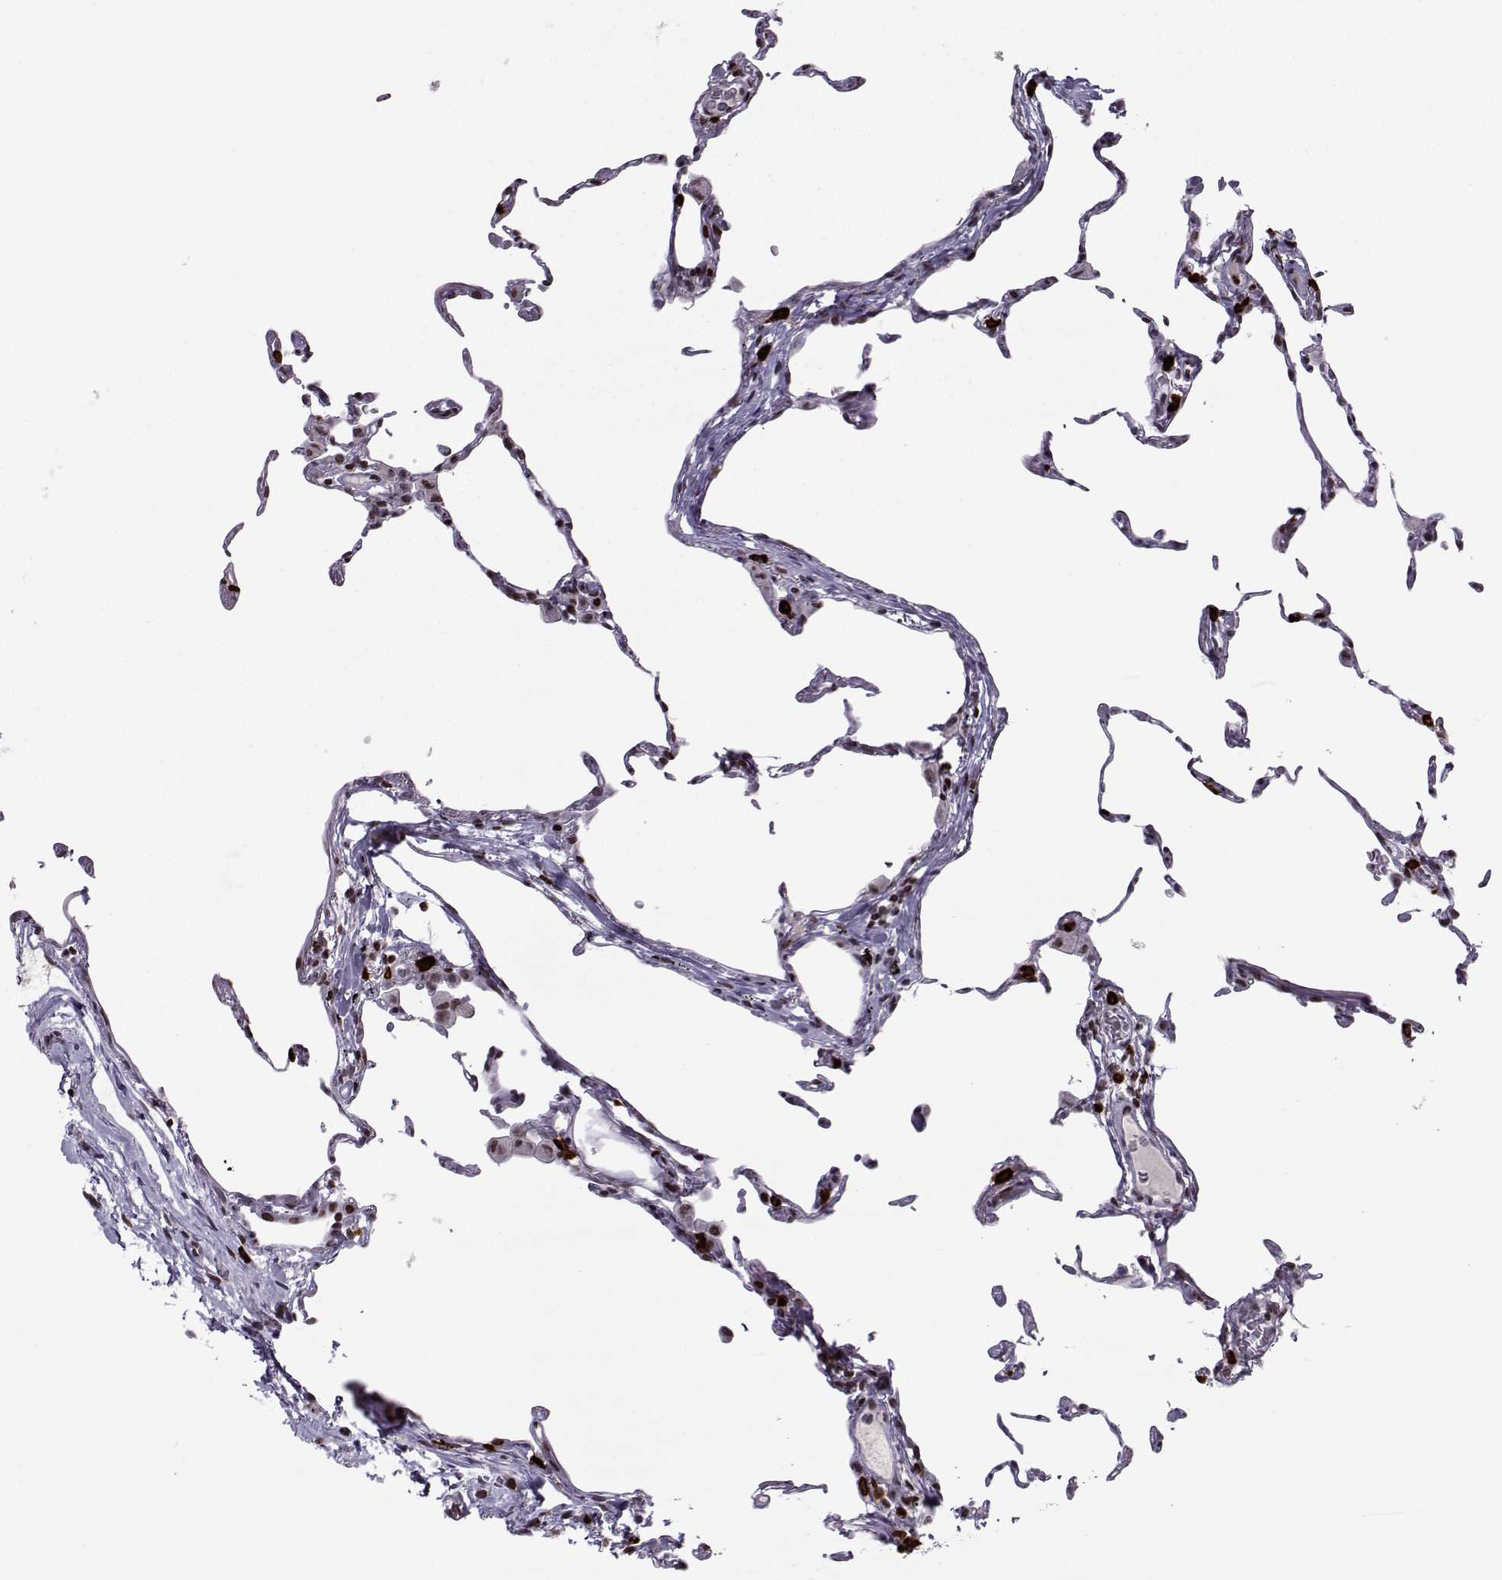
{"staining": {"intensity": "strong", "quantity": "<25%", "location": "nuclear"}, "tissue": "lung", "cell_type": "Alveolar cells", "image_type": "normal", "snomed": [{"axis": "morphology", "description": "Normal tissue, NOS"}, {"axis": "topography", "description": "Lung"}], "caption": "A photomicrograph of human lung stained for a protein demonstrates strong nuclear brown staining in alveolar cells.", "gene": "ZNF19", "patient": {"sex": "female", "age": 57}}